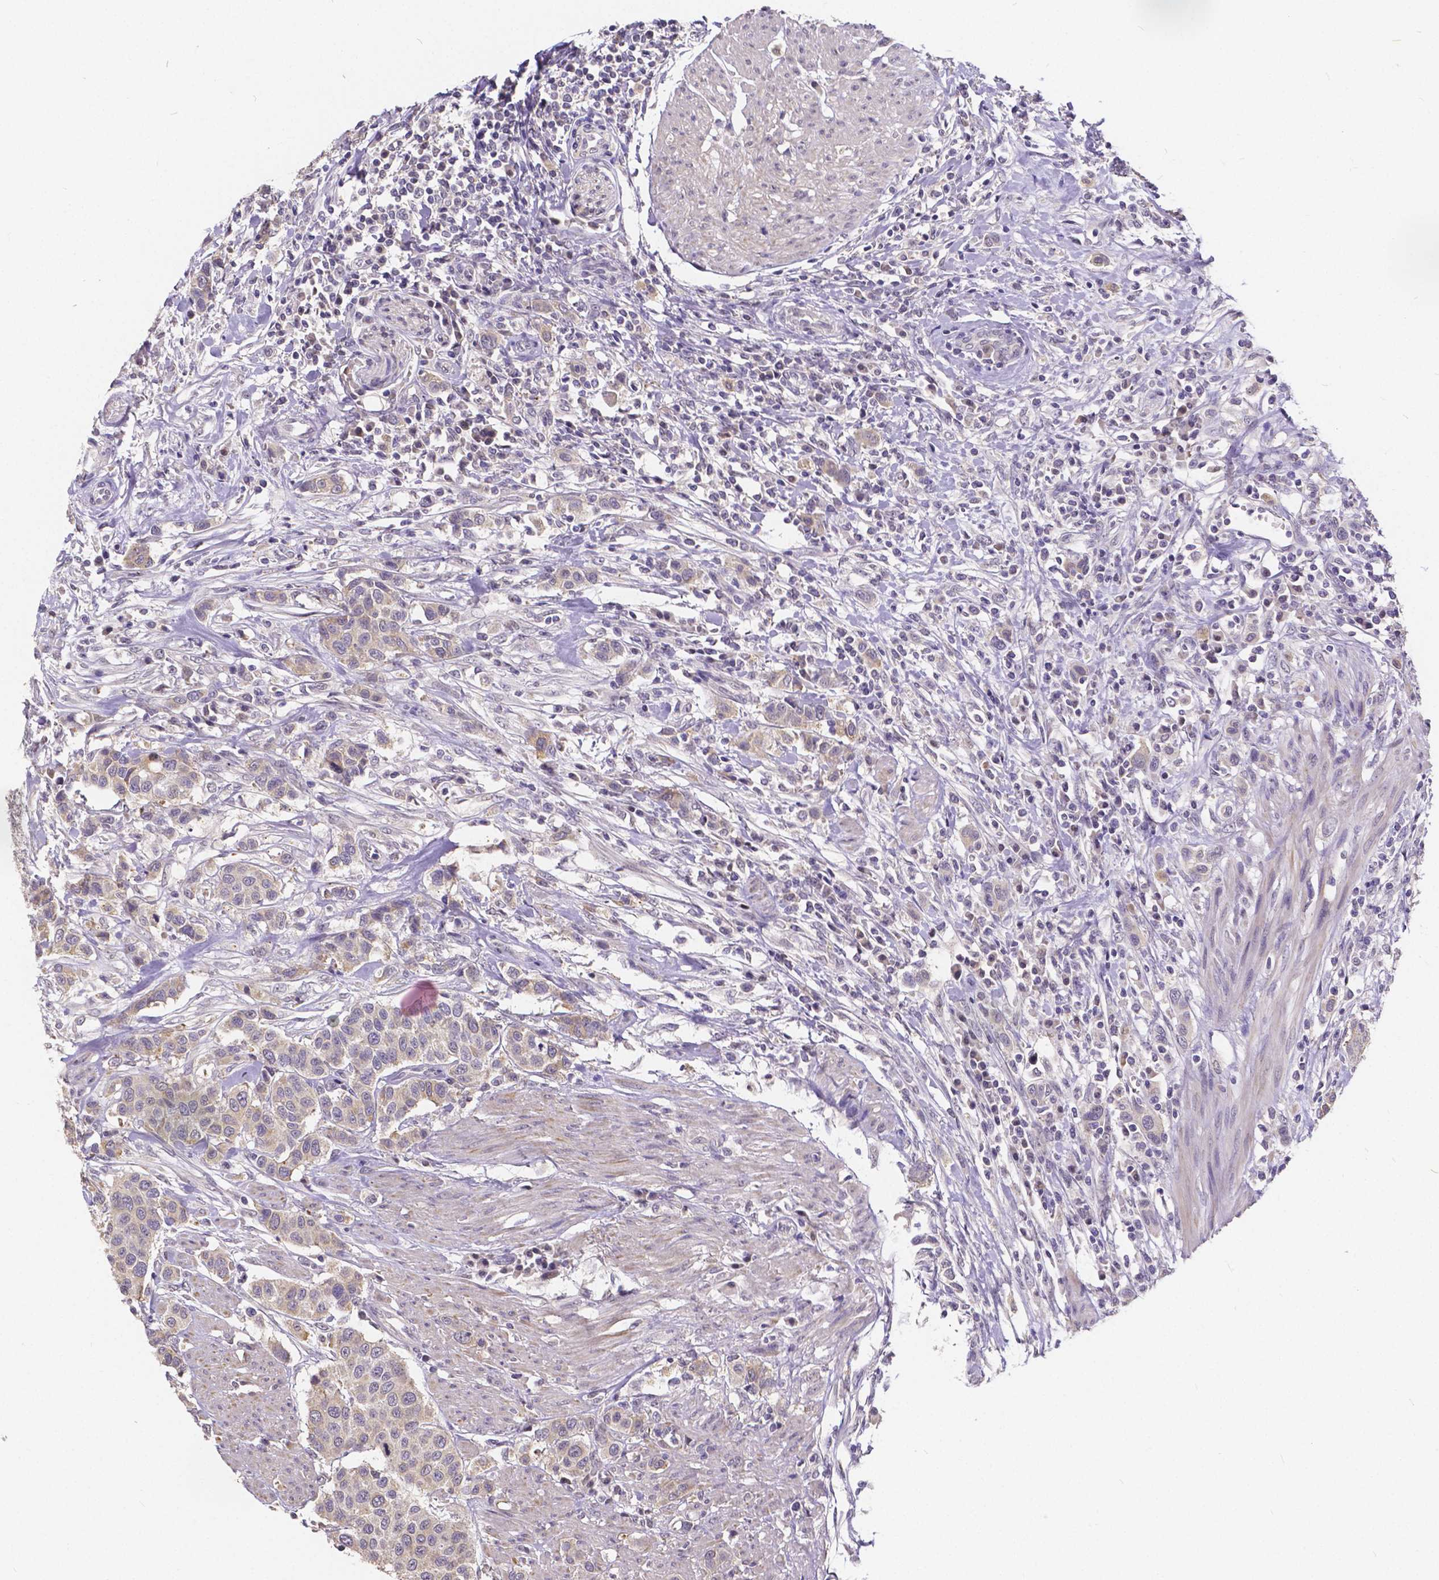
{"staining": {"intensity": "weak", "quantity": ">75%", "location": "cytoplasmic/membranous"}, "tissue": "urothelial cancer", "cell_type": "Tumor cells", "image_type": "cancer", "snomed": [{"axis": "morphology", "description": "Urothelial carcinoma, High grade"}, {"axis": "topography", "description": "Urinary bladder"}], "caption": "There is low levels of weak cytoplasmic/membranous staining in tumor cells of high-grade urothelial carcinoma, as demonstrated by immunohistochemical staining (brown color).", "gene": "CTNNA2", "patient": {"sex": "female", "age": 58}}